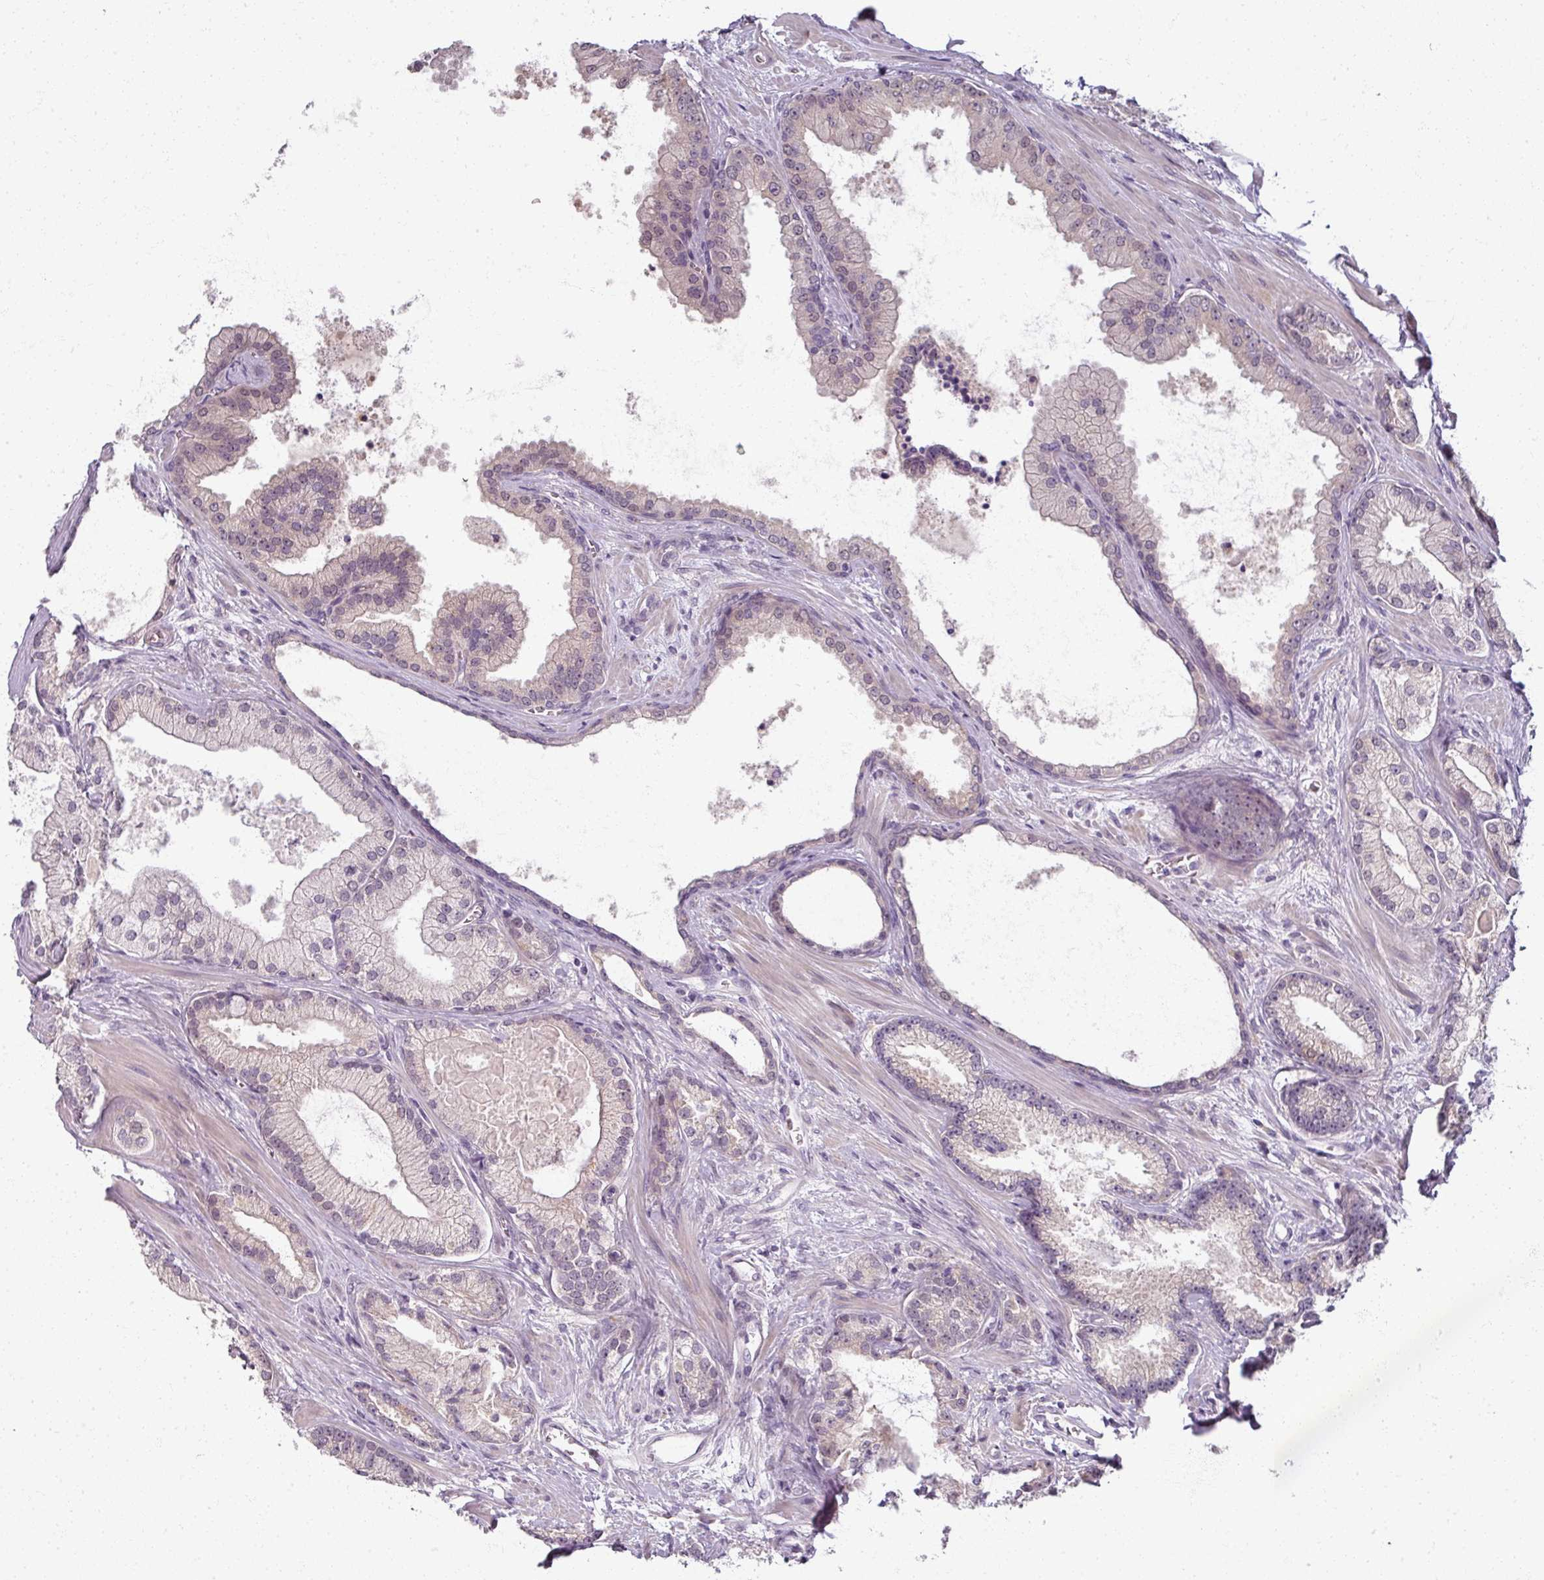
{"staining": {"intensity": "negative", "quantity": "none", "location": "none"}, "tissue": "prostate cancer", "cell_type": "Tumor cells", "image_type": "cancer", "snomed": [{"axis": "morphology", "description": "Adenocarcinoma, High grade"}, {"axis": "topography", "description": "Prostate"}], "caption": "An IHC histopathology image of prostate high-grade adenocarcinoma is shown. There is no staining in tumor cells of prostate high-grade adenocarcinoma.", "gene": "MYMK", "patient": {"sex": "male", "age": 68}}